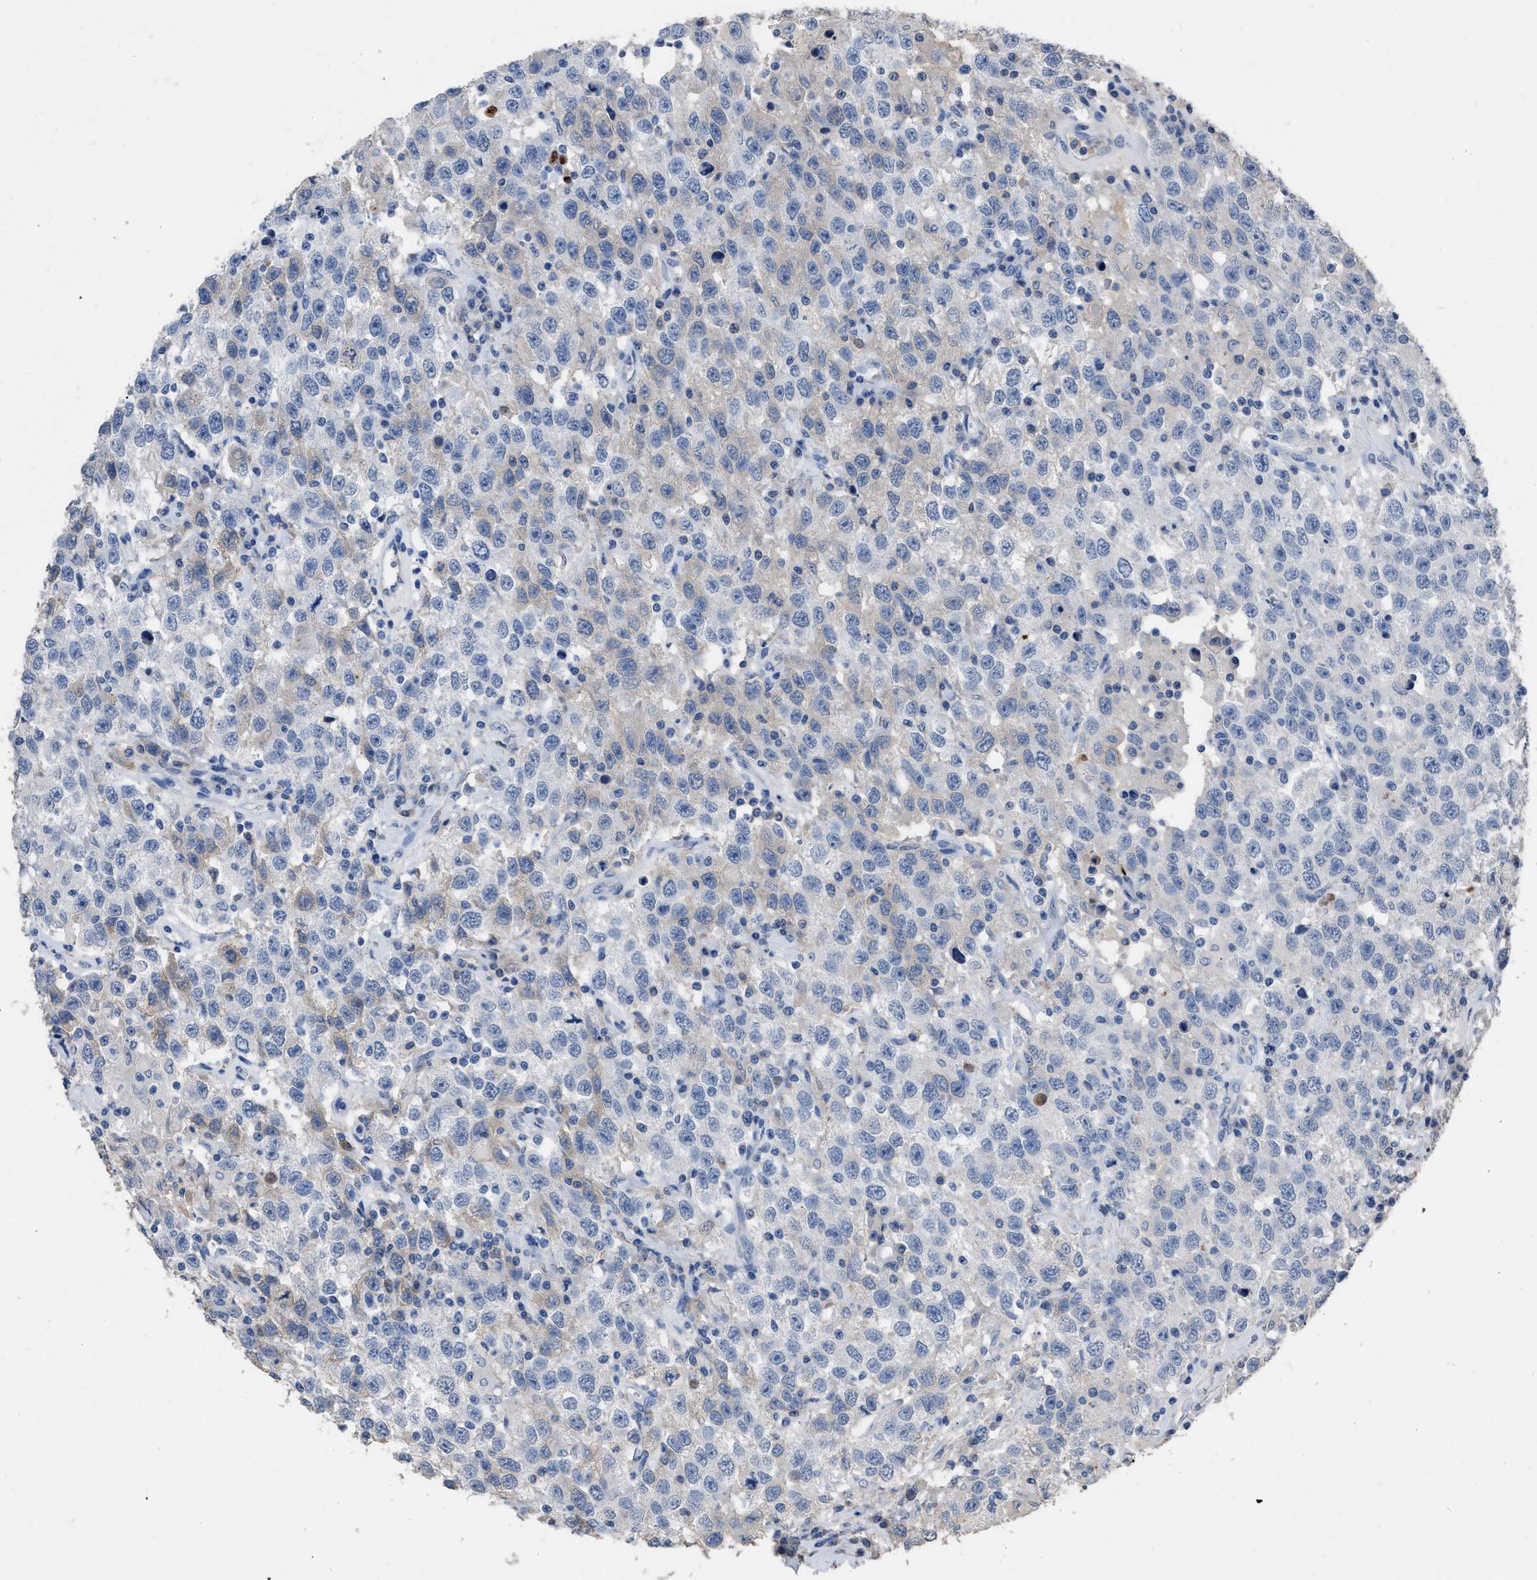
{"staining": {"intensity": "moderate", "quantity": "<25%", "location": "cytoplasmic/membranous"}, "tissue": "testis cancer", "cell_type": "Tumor cells", "image_type": "cancer", "snomed": [{"axis": "morphology", "description": "Seminoma, NOS"}, {"axis": "topography", "description": "Testis"}], "caption": "Protein expression analysis of testis cancer exhibits moderate cytoplasmic/membranous expression in about <25% of tumor cells.", "gene": "HABP2", "patient": {"sex": "male", "age": 41}}